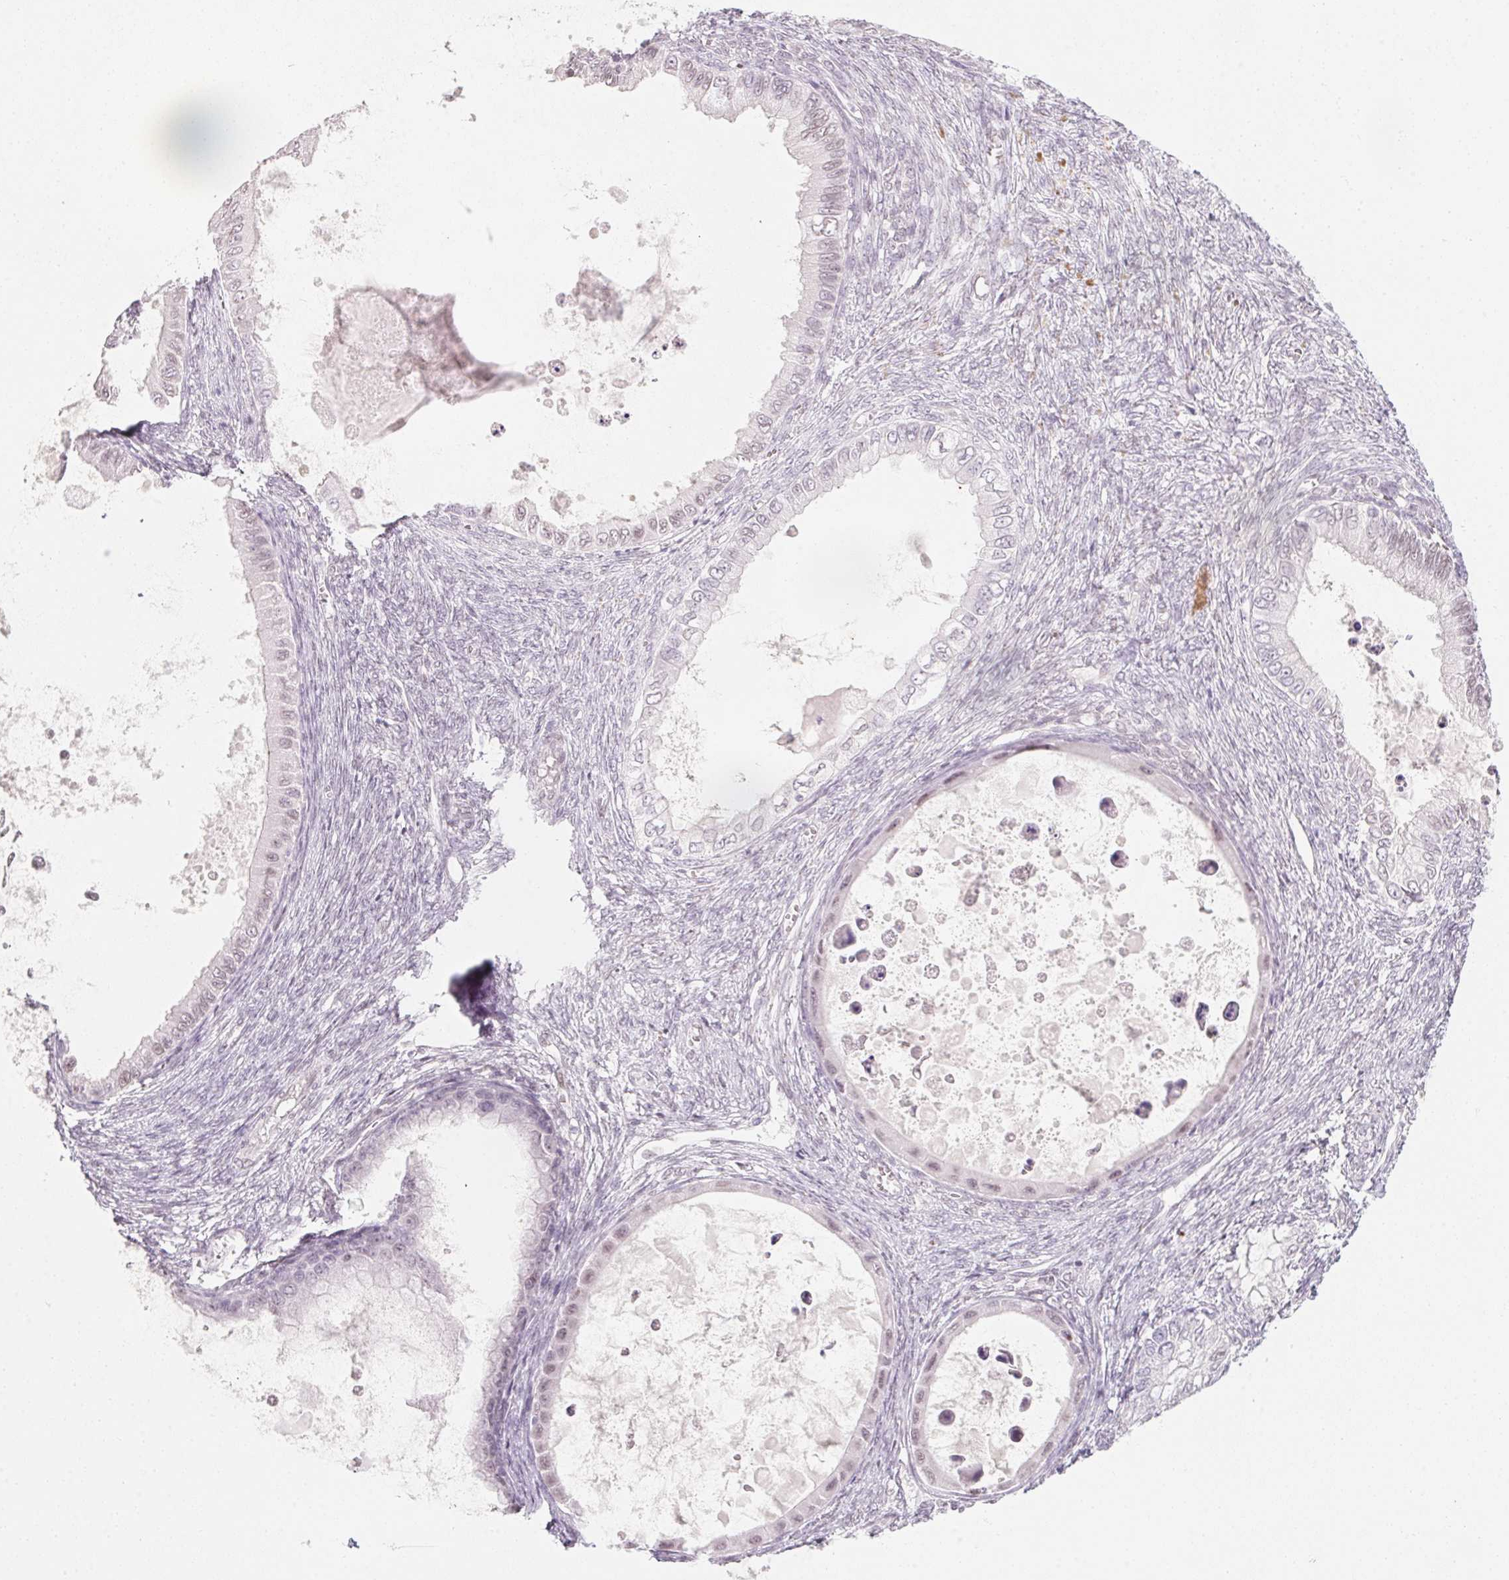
{"staining": {"intensity": "weak", "quantity": "<25%", "location": "nuclear"}, "tissue": "ovarian cancer", "cell_type": "Tumor cells", "image_type": "cancer", "snomed": [{"axis": "morphology", "description": "Cystadenocarcinoma, mucinous, NOS"}, {"axis": "topography", "description": "Ovary"}], "caption": "Ovarian cancer was stained to show a protein in brown. There is no significant expression in tumor cells.", "gene": "KCNQ2", "patient": {"sex": "female", "age": 64}}